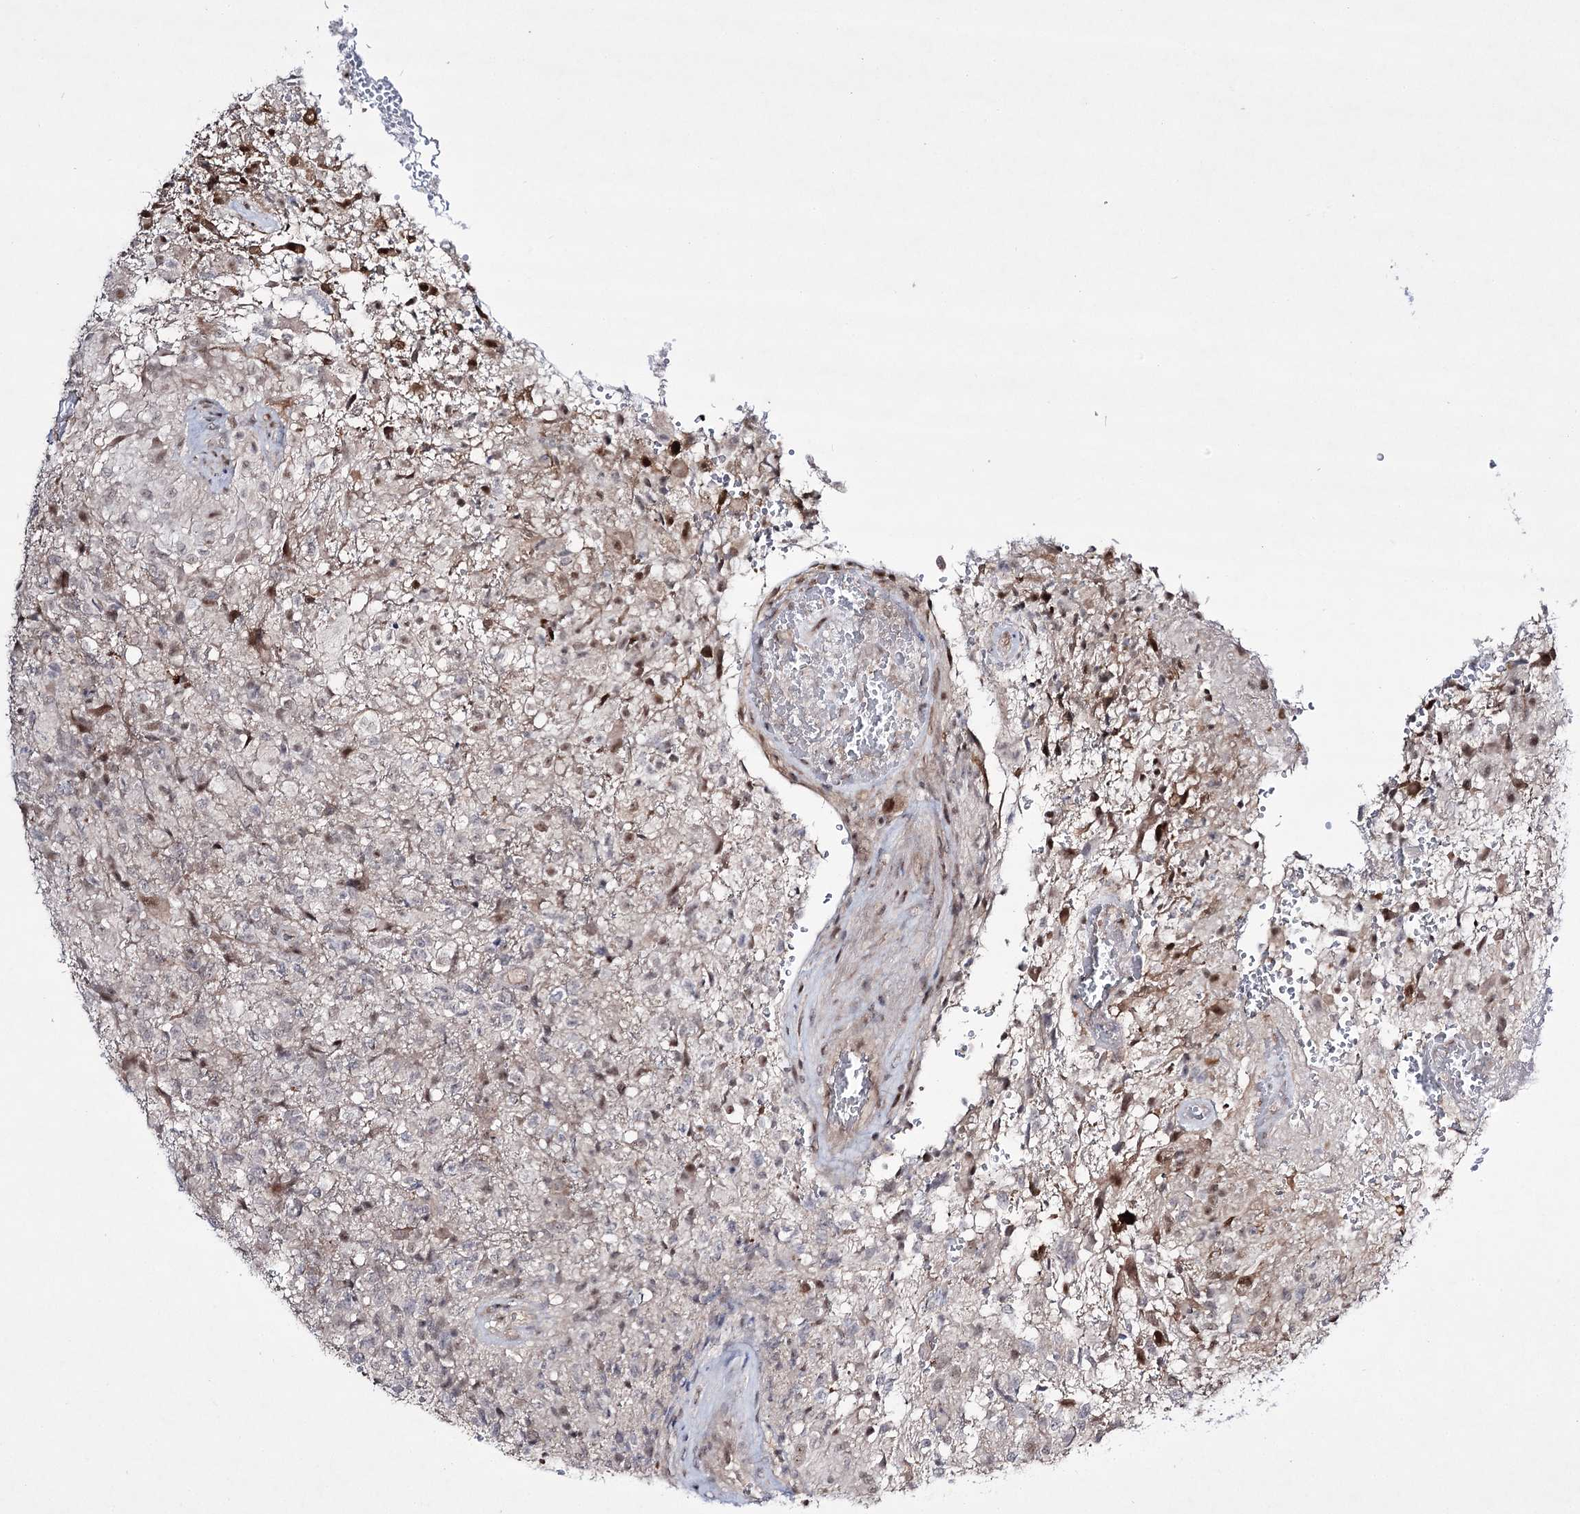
{"staining": {"intensity": "moderate", "quantity": "<25%", "location": "nuclear"}, "tissue": "glioma", "cell_type": "Tumor cells", "image_type": "cancer", "snomed": [{"axis": "morphology", "description": "Glioma, malignant, High grade"}, {"axis": "topography", "description": "Brain"}], "caption": "Immunohistochemical staining of human malignant high-grade glioma shows low levels of moderate nuclear protein positivity in about <25% of tumor cells.", "gene": "HOXC11", "patient": {"sex": "male", "age": 56}}